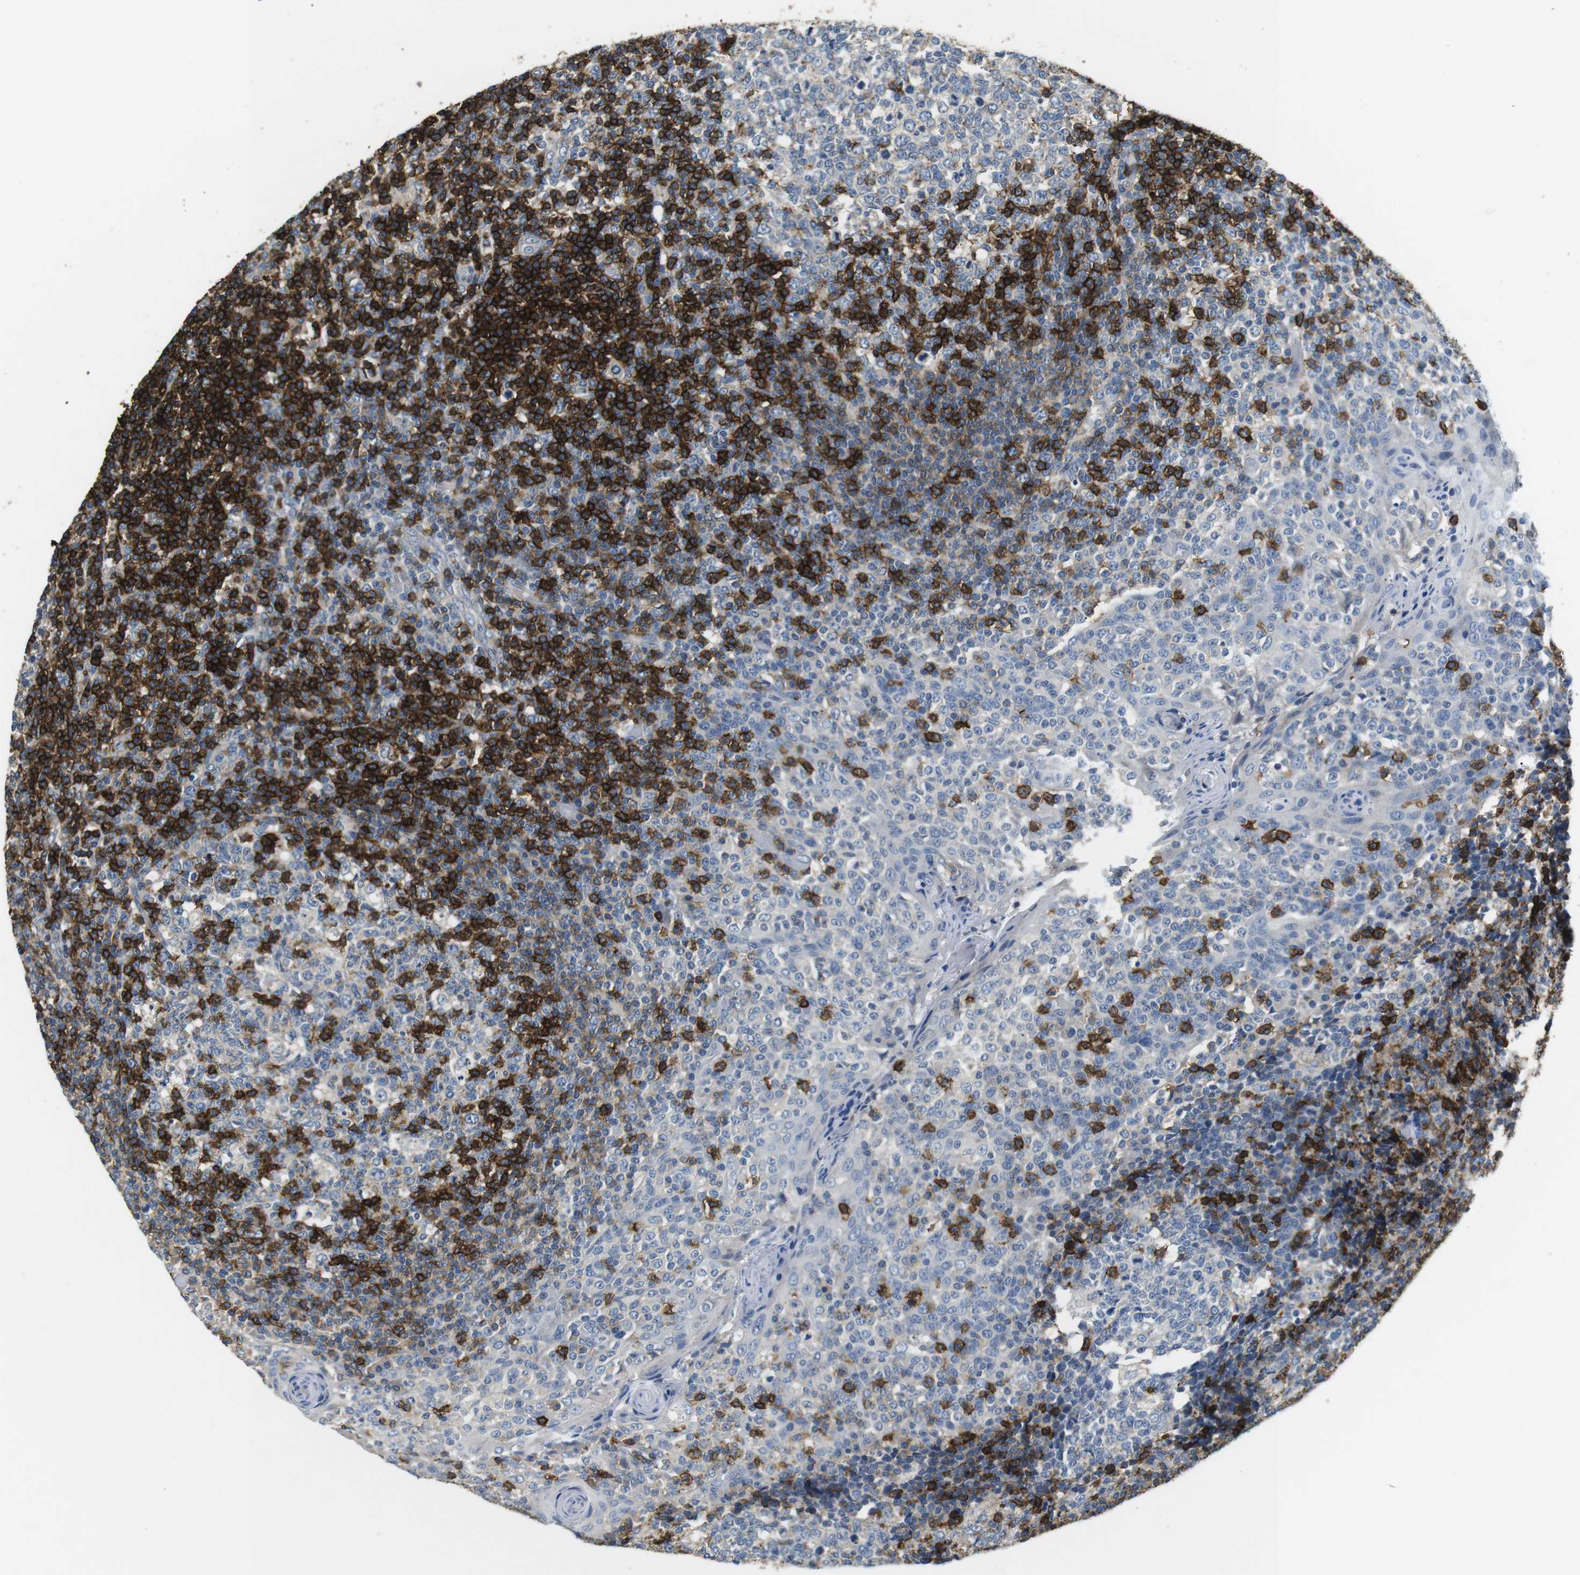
{"staining": {"intensity": "strong", "quantity": "<25%", "location": "cytoplasmic/membranous"}, "tissue": "tonsil", "cell_type": "Germinal center cells", "image_type": "normal", "snomed": [{"axis": "morphology", "description": "Normal tissue, NOS"}, {"axis": "topography", "description": "Tonsil"}], "caption": "About <25% of germinal center cells in benign tonsil exhibit strong cytoplasmic/membranous protein staining as visualized by brown immunohistochemical staining.", "gene": "CD6", "patient": {"sex": "female", "age": 19}}